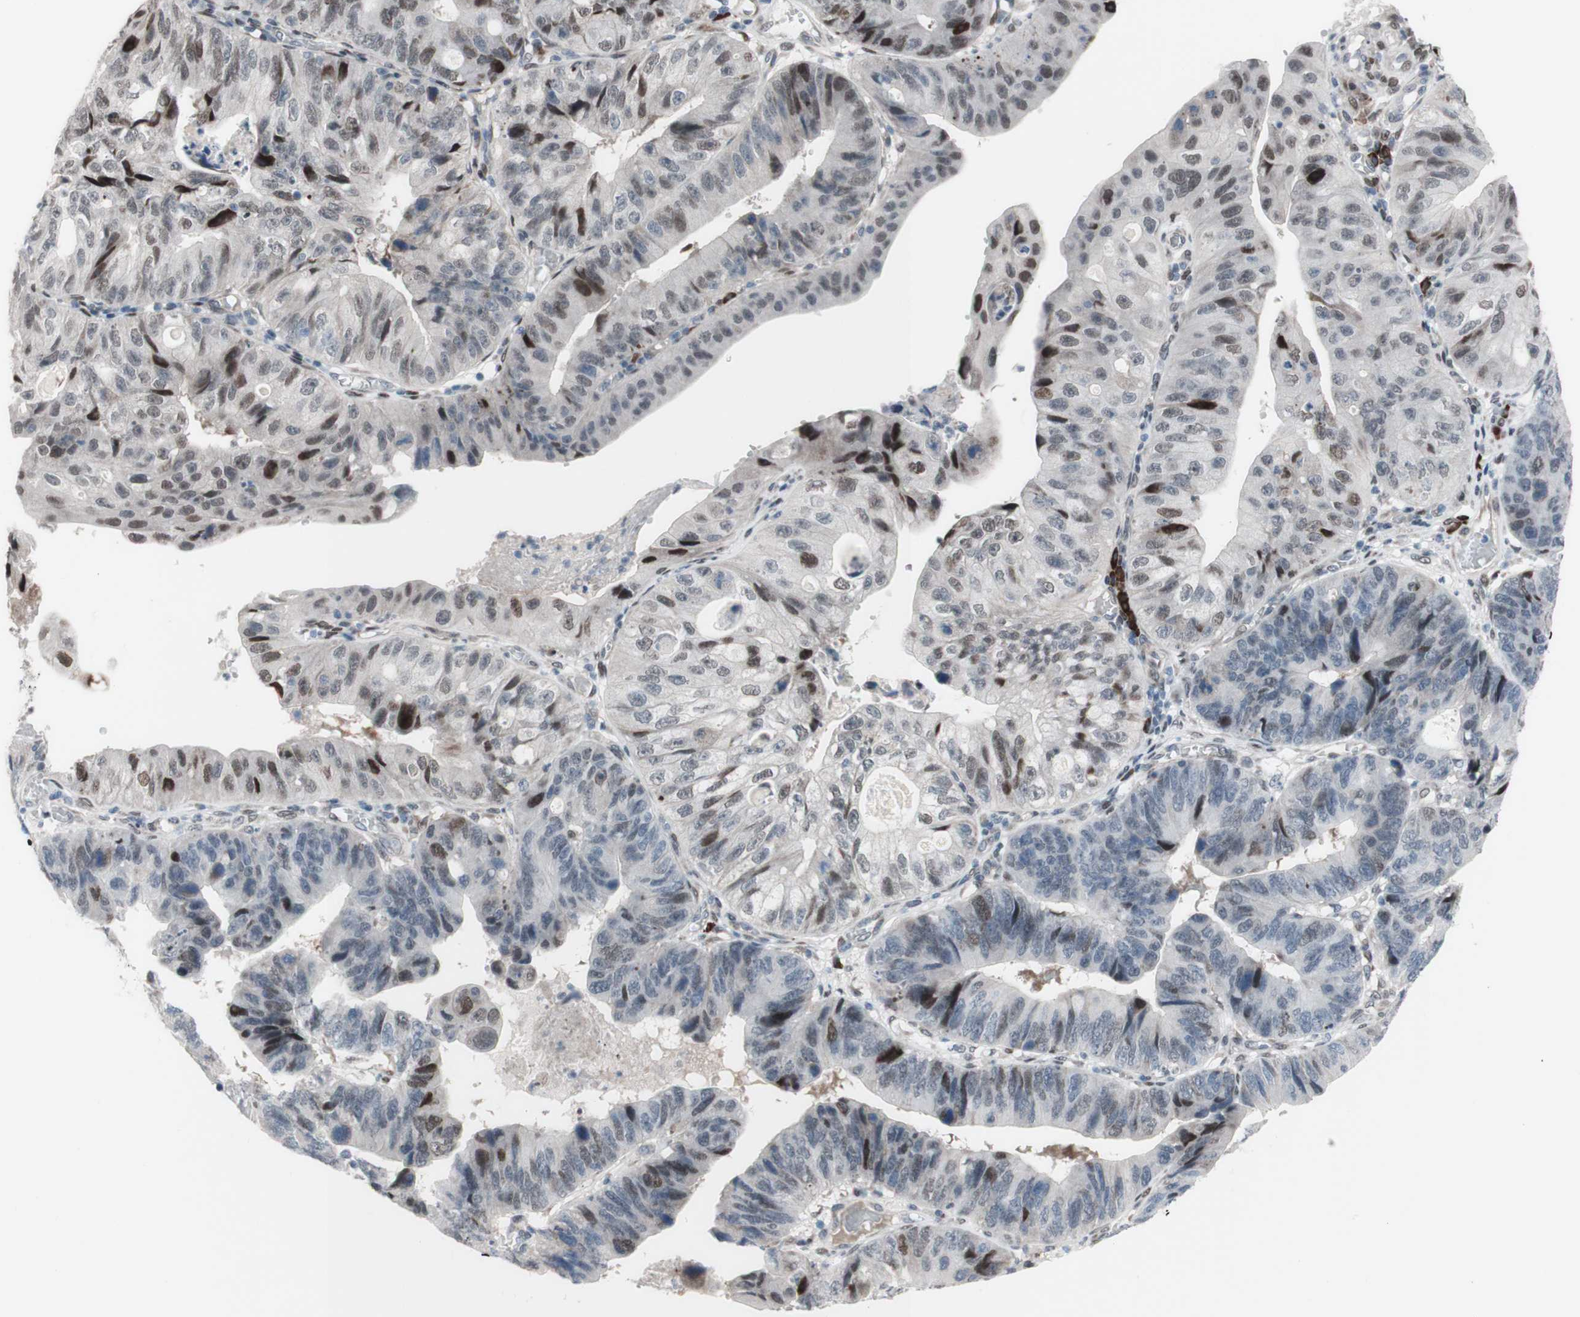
{"staining": {"intensity": "weak", "quantity": "<25%", "location": "nuclear"}, "tissue": "stomach cancer", "cell_type": "Tumor cells", "image_type": "cancer", "snomed": [{"axis": "morphology", "description": "Adenocarcinoma, NOS"}, {"axis": "topography", "description": "Stomach"}], "caption": "Immunohistochemical staining of human stomach cancer shows no significant positivity in tumor cells.", "gene": "PHTF2", "patient": {"sex": "male", "age": 59}}